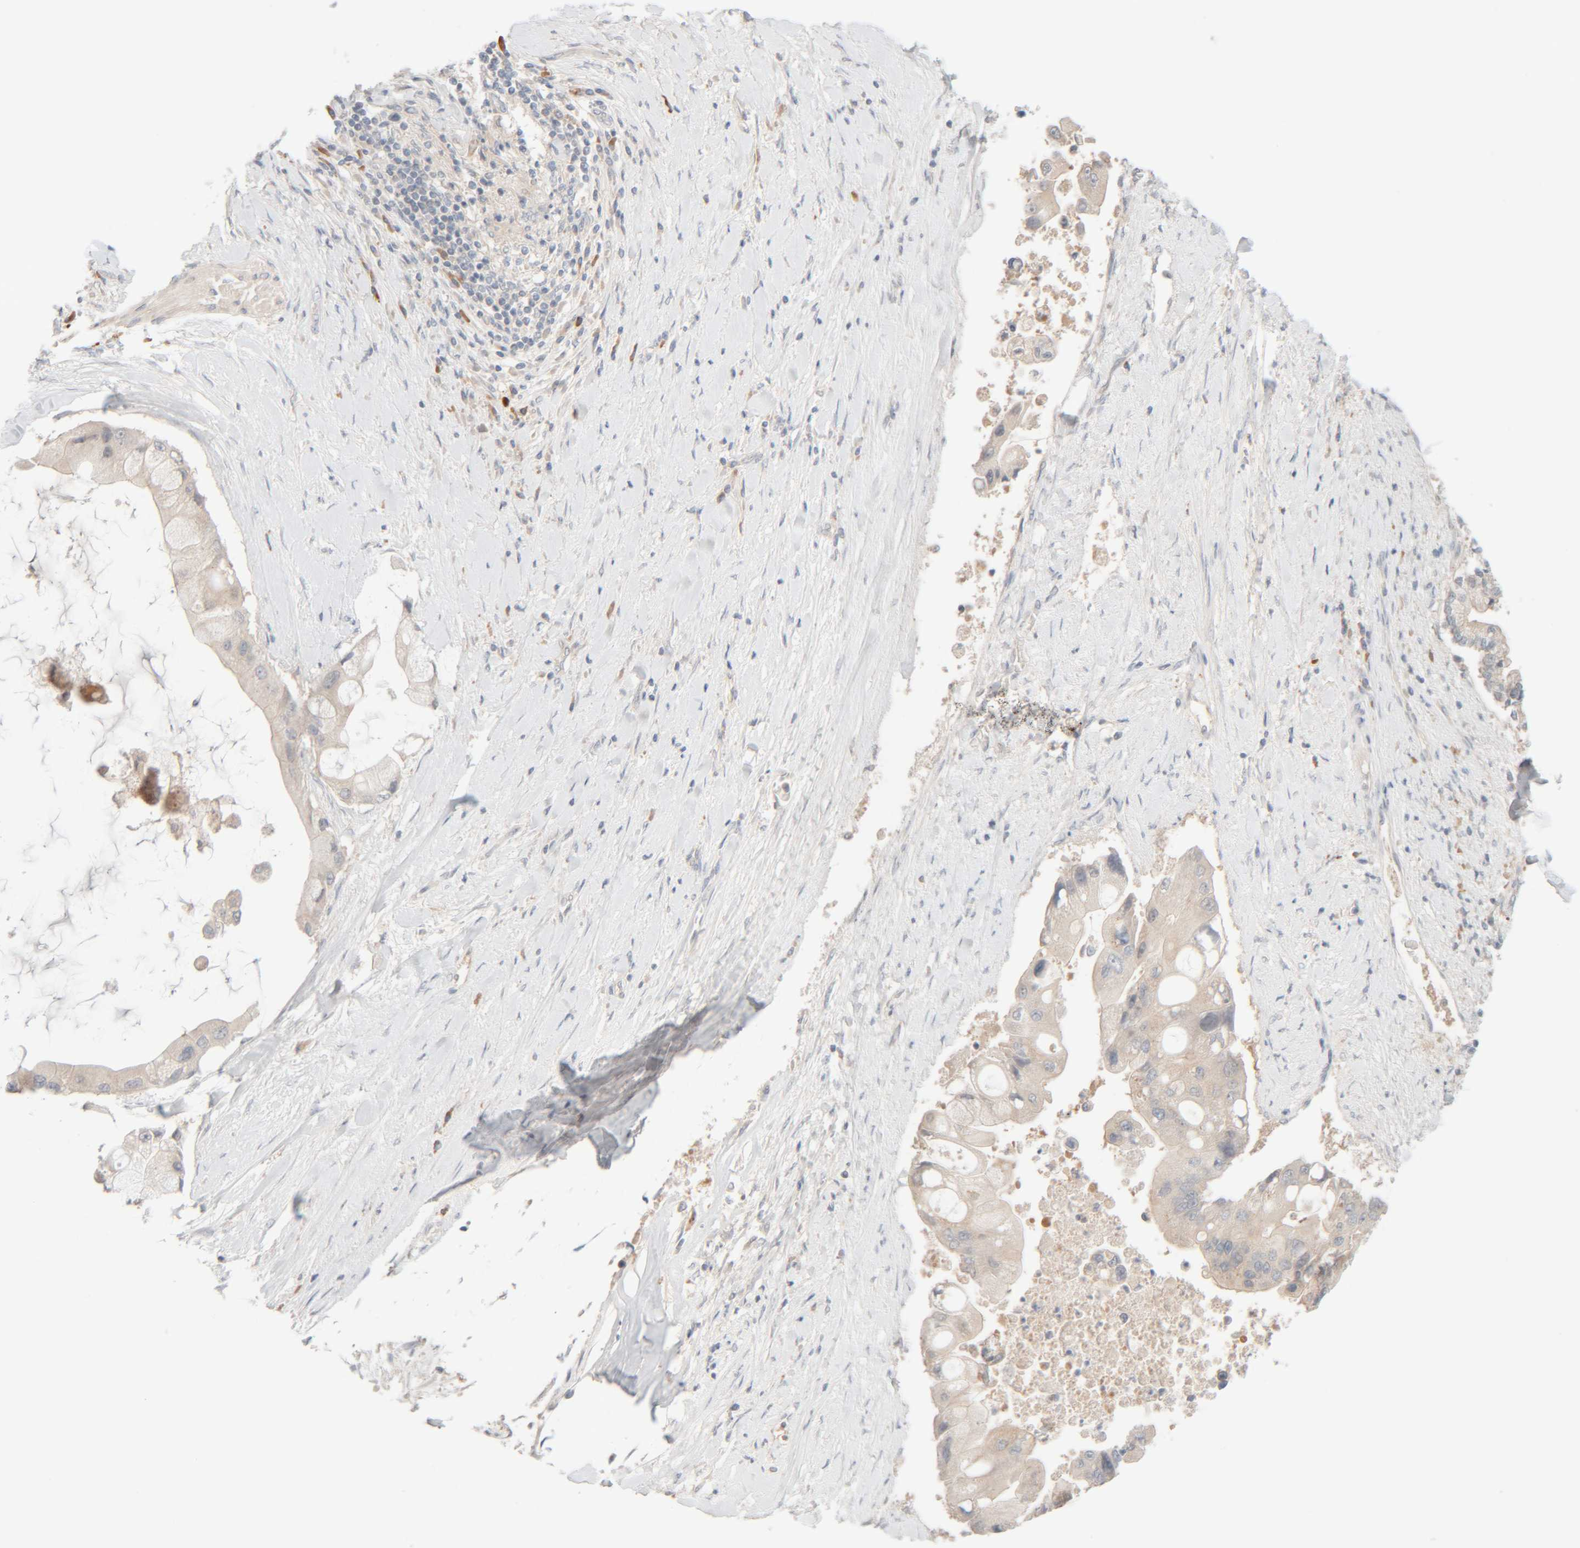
{"staining": {"intensity": "negative", "quantity": "none", "location": "none"}, "tissue": "liver cancer", "cell_type": "Tumor cells", "image_type": "cancer", "snomed": [{"axis": "morphology", "description": "Cholangiocarcinoma"}, {"axis": "topography", "description": "Liver"}], "caption": "Micrograph shows no protein positivity in tumor cells of liver cancer (cholangiocarcinoma) tissue.", "gene": "CHKA", "patient": {"sex": "male", "age": 50}}